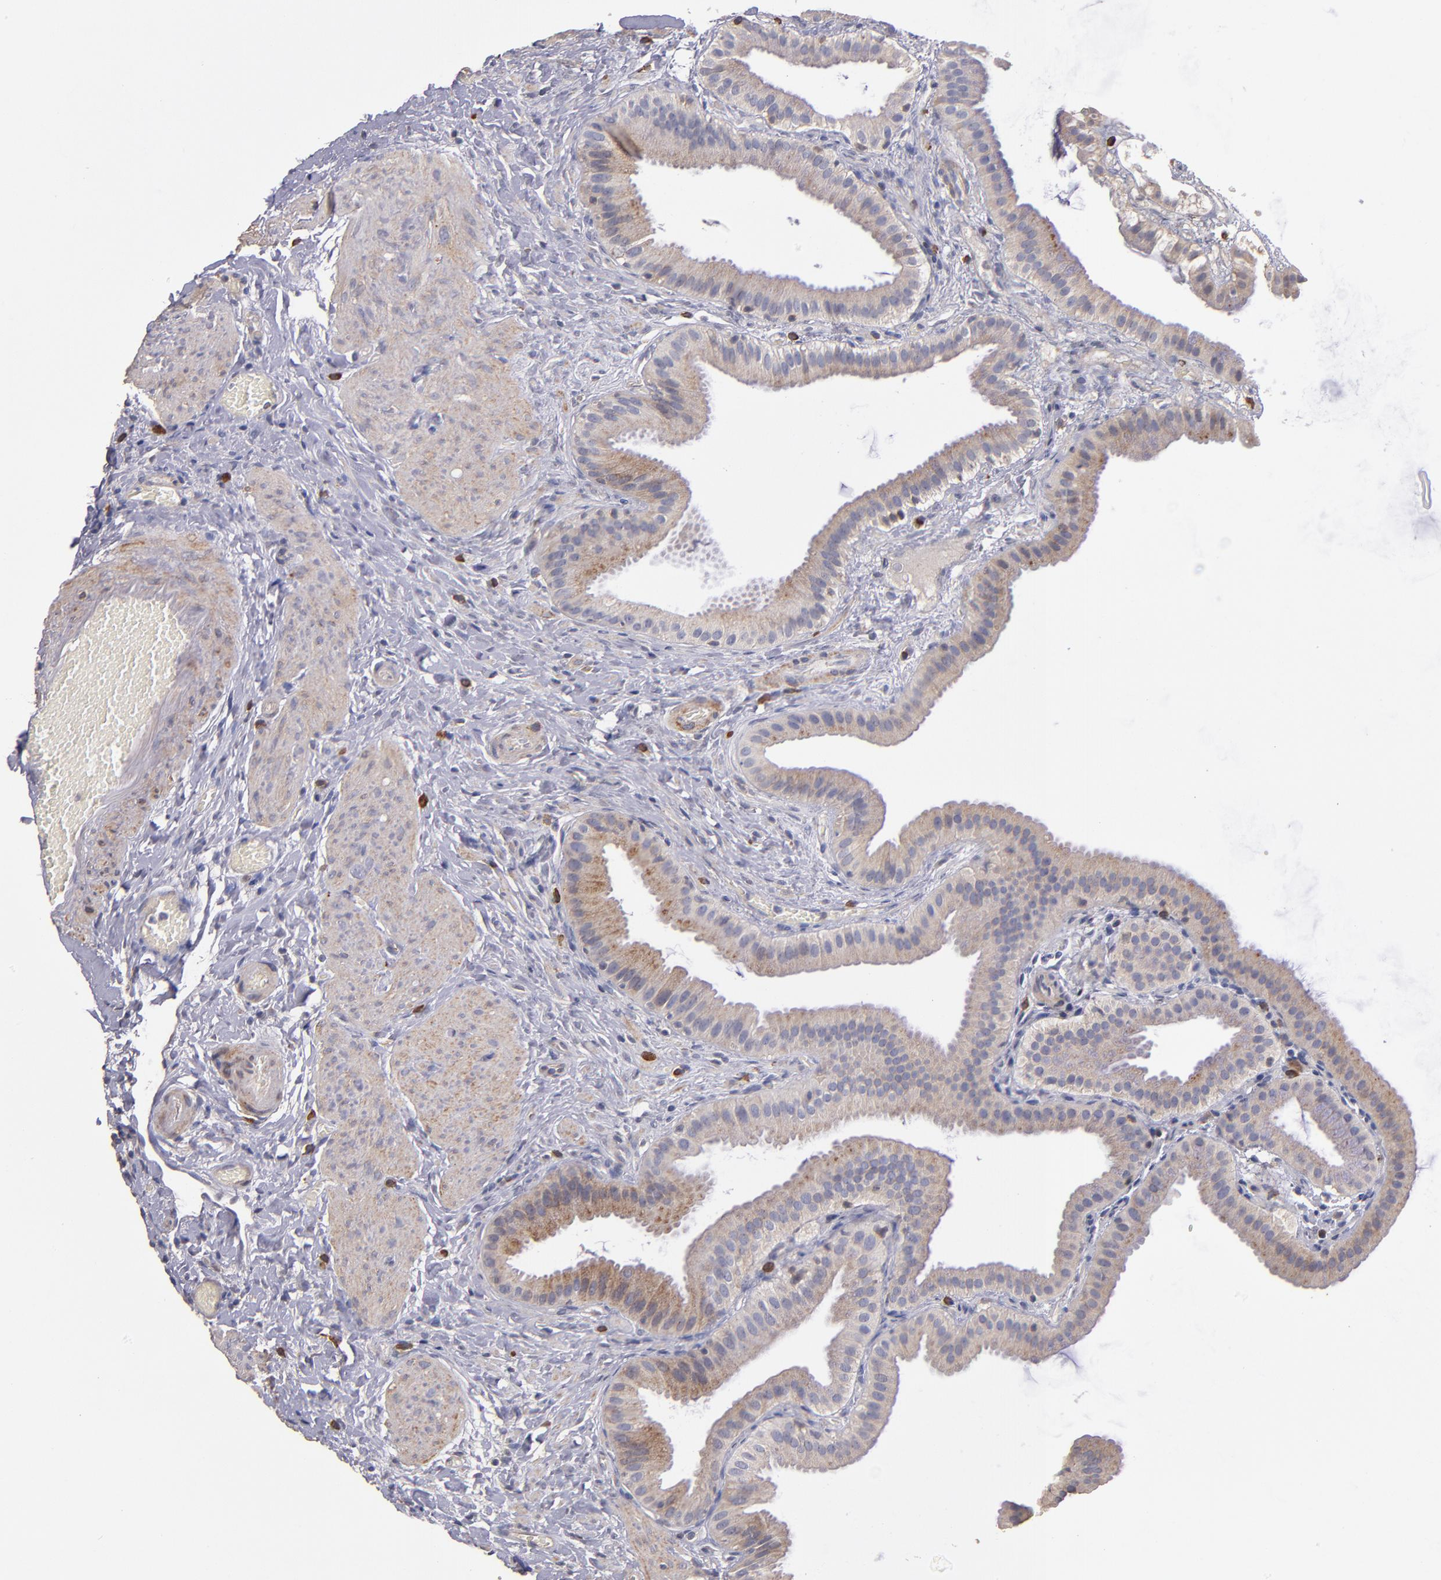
{"staining": {"intensity": "moderate", "quantity": "25%-75%", "location": "cytoplasmic/membranous"}, "tissue": "gallbladder", "cell_type": "Glandular cells", "image_type": "normal", "snomed": [{"axis": "morphology", "description": "Normal tissue, NOS"}, {"axis": "topography", "description": "Gallbladder"}], "caption": "Glandular cells exhibit medium levels of moderate cytoplasmic/membranous positivity in about 25%-75% of cells in normal gallbladder. (IHC, brightfield microscopy, high magnification).", "gene": "MAGEE1", "patient": {"sex": "female", "age": 63}}